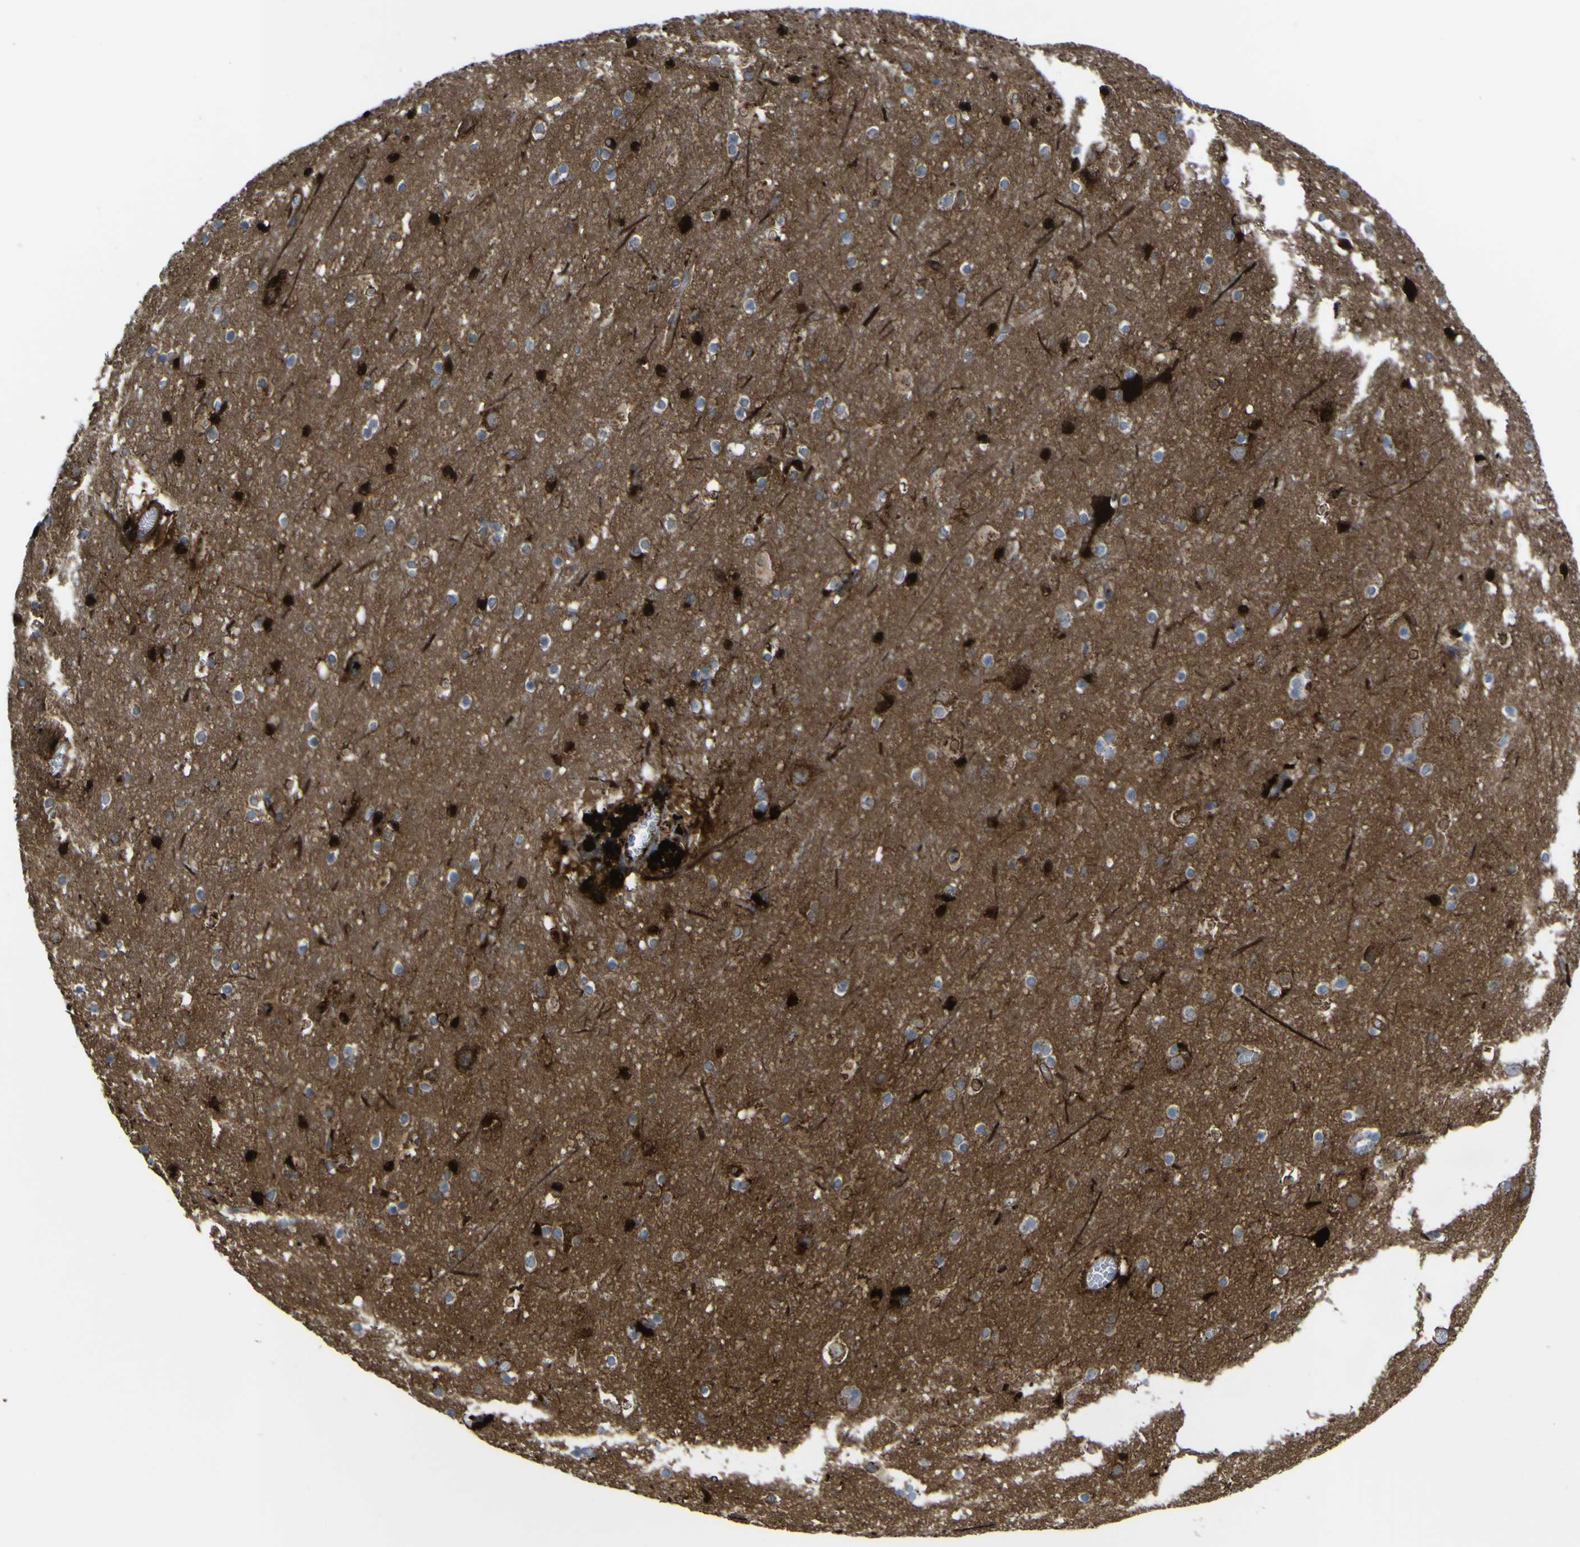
{"staining": {"intensity": "moderate", "quantity": ">75%", "location": "cytoplasmic/membranous"}, "tissue": "cerebral cortex", "cell_type": "Endothelial cells", "image_type": "normal", "snomed": [{"axis": "morphology", "description": "Normal tissue, NOS"}, {"axis": "topography", "description": "Cerebral cortex"}], "caption": "A micrograph of cerebral cortex stained for a protein displays moderate cytoplasmic/membranous brown staining in endothelial cells.", "gene": "CST3", "patient": {"sex": "male", "age": 45}}